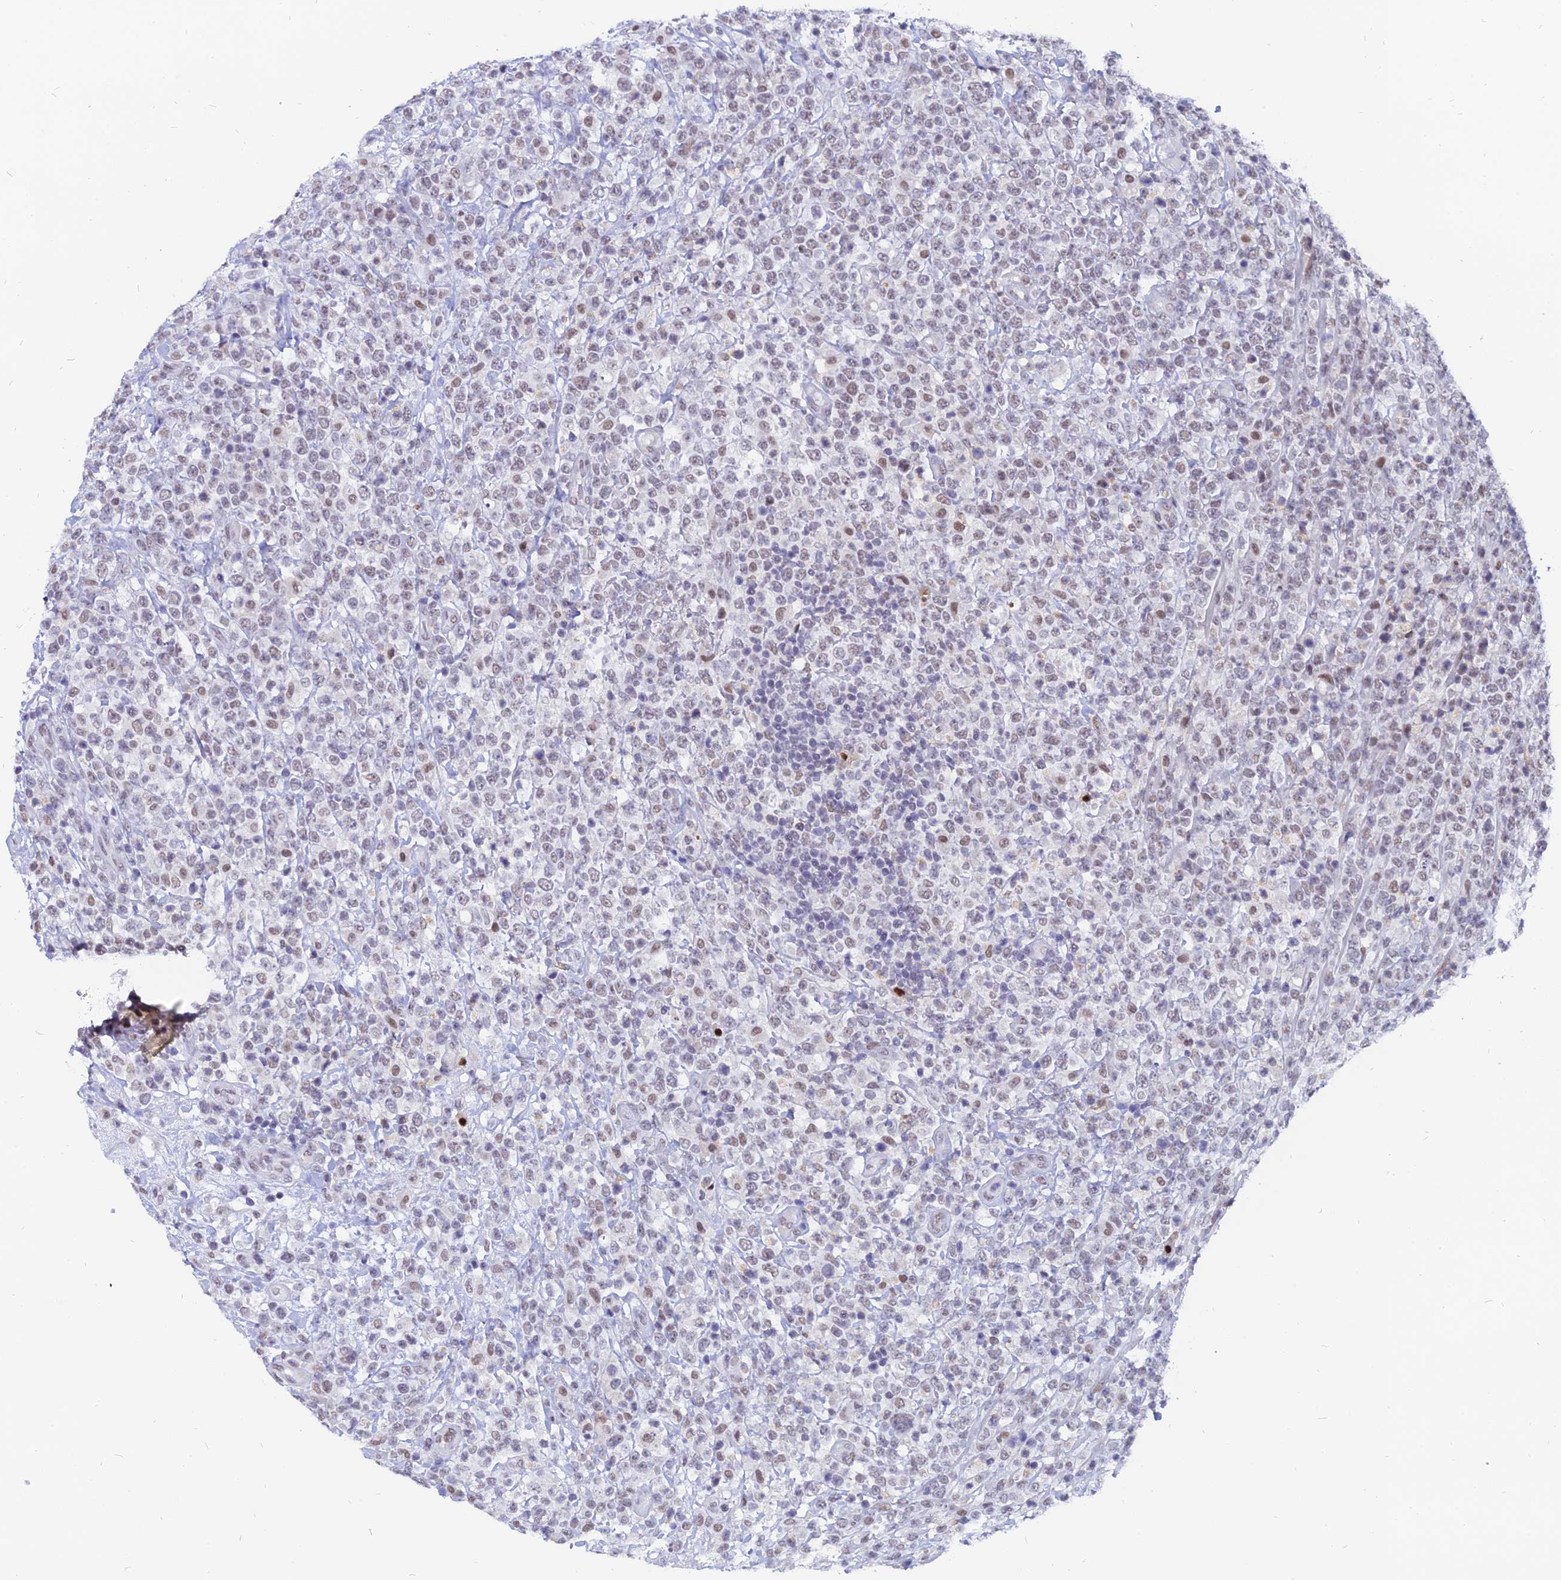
{"staining": {"intensity": "weak", "quantity": "25%-75%", "location": "nuclear"}, "tissue": "lymphoma", "cell_type": "Tumor cells", "image_type": "cancer", "snomed": [{"axis": "morphology", "description": "Malignant lymphoma, non-Hodgkin's type, High grade"}, {"axis": "topography", "description": "Colon"}], "caption": "IHC photomicrograph of neoplastic tissue: high-grade malignant lymphoma, non-Hodgkin's type stained using immunohistochemistry (IHC) shows low levels of weak protein expression localized specifically in the nuclear of tumor cells, appearing as a nuclear brown color.", "gene": "DPY30", "patient": {"sex": "female", "age": 53}}